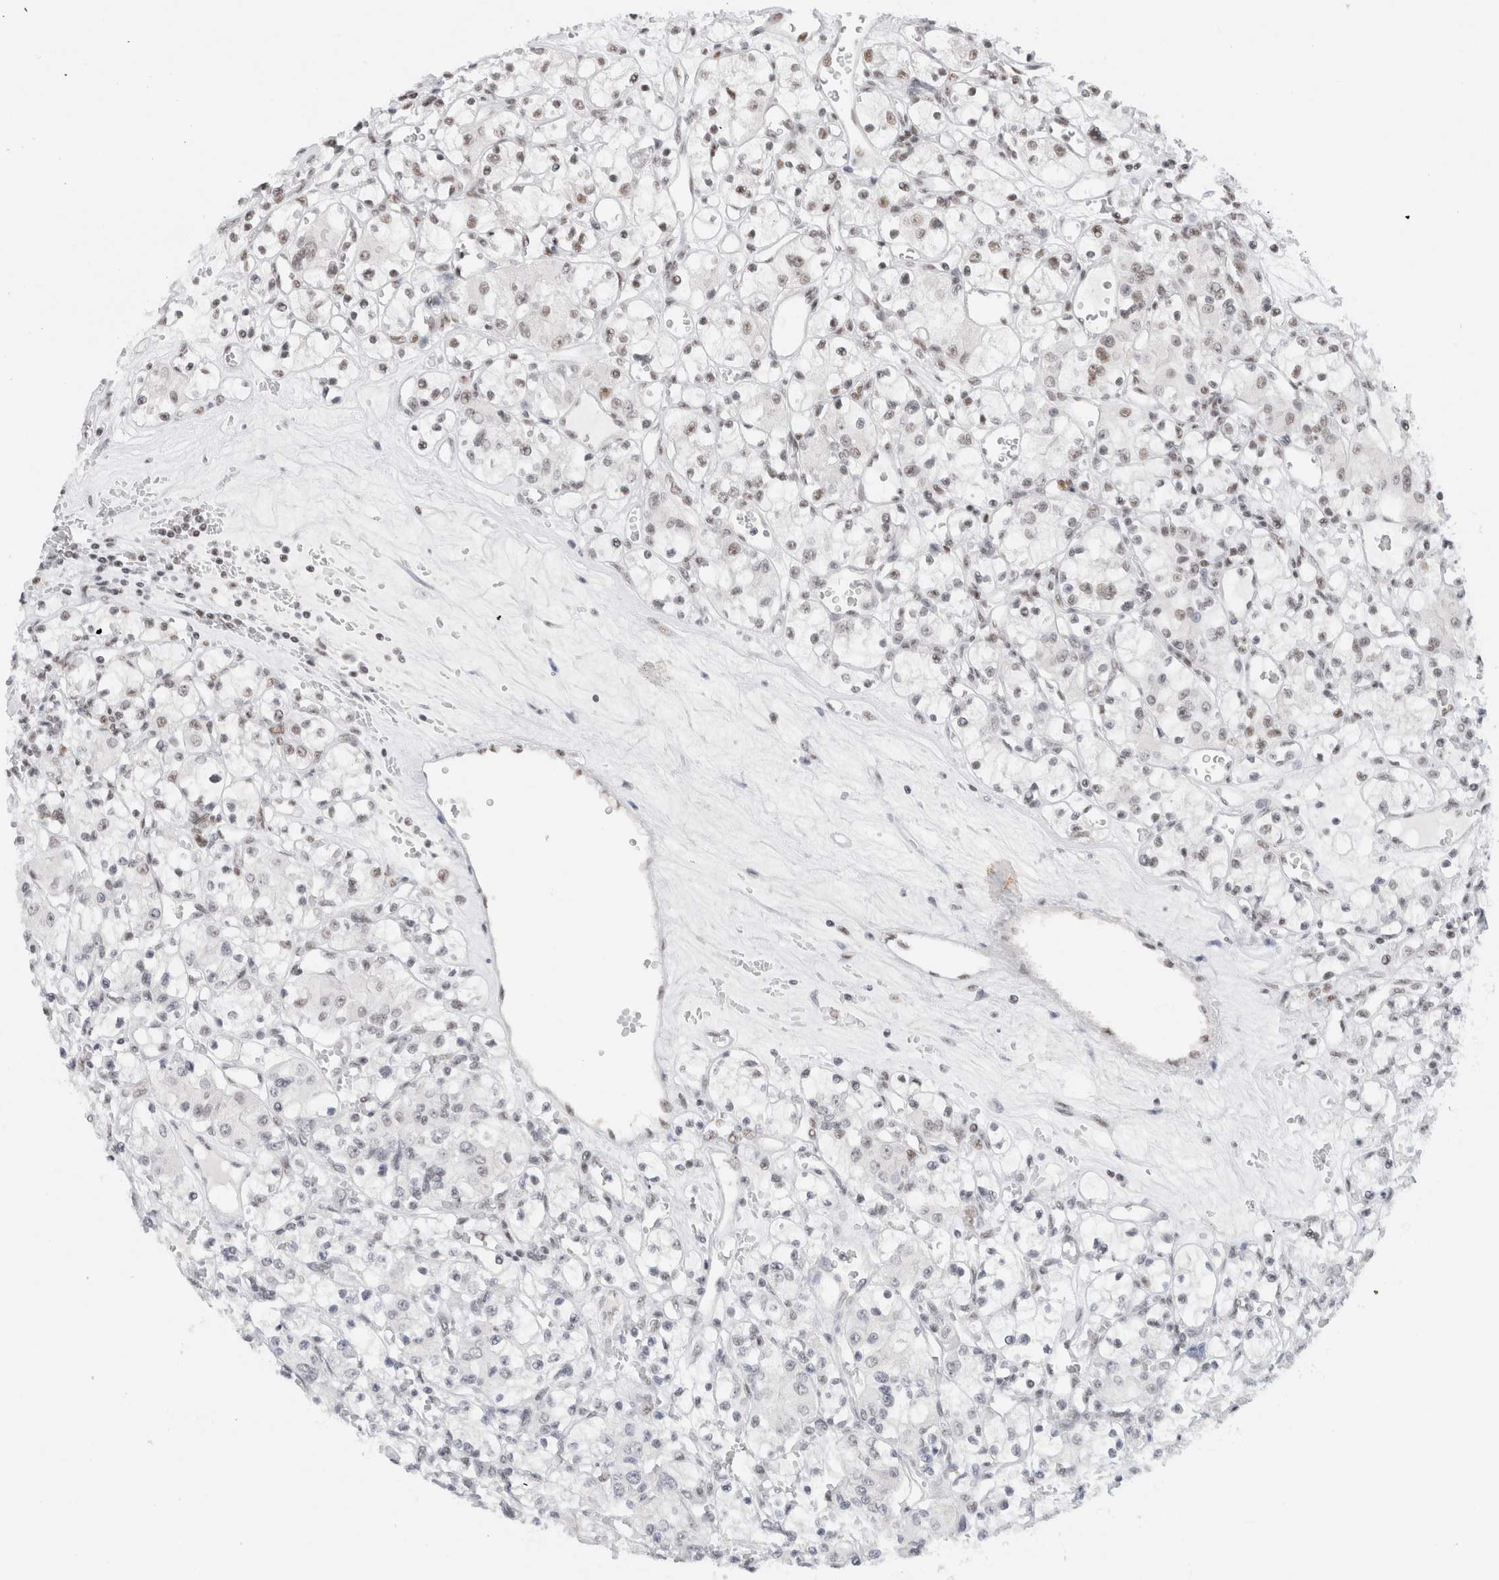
{"staining": {"intensity": "weak", "quantity": "<25%", "location": "nuclear"}, "tissue": "renal cancer", "cell_type": "Tumor cells", "image_type": "cancer", "snomed": [{"axis": "morphology", "description": "Adenocarcinoma, NOS"}, {"axis": "topography", "description": "Kidney"}], "caption": "The micrograph demonstrates no staining of tumor cells in renal cancer. Nuclei are stained in blue.", "gene": "COPS7A", "patient": {"sex": "female", "age": 59}}